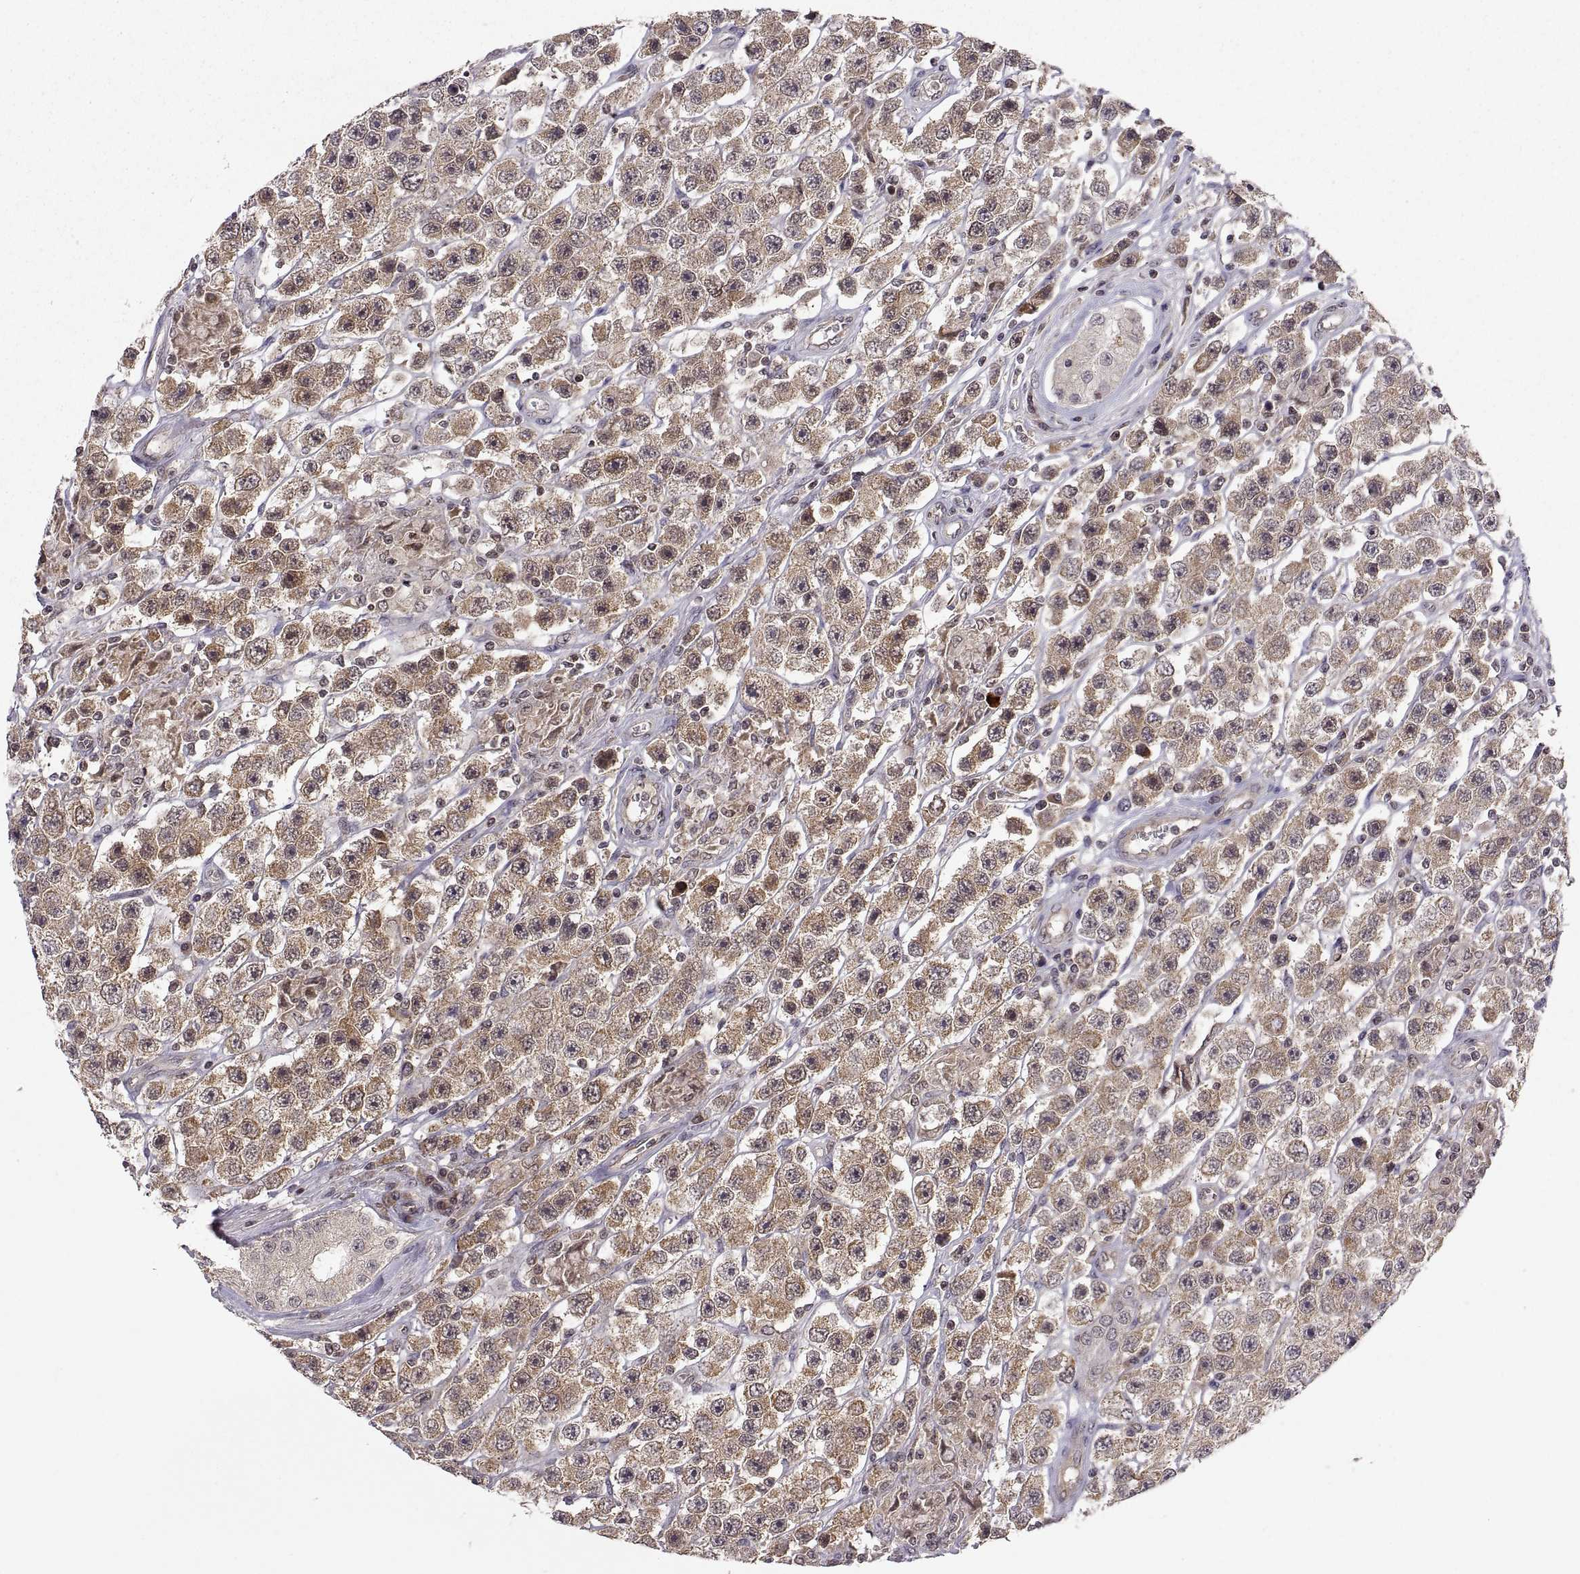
{"staining": {"intensity": "moderate", "quantity": "<25%", "location": "cytoplasmic/membranous"}, "tissue": "testis cancer", "cell_type": "Tumor cells", "image_type": "cancer", "snomed": [{"axis": "morphology", "description": "Seminoma, NOS"}, {"axis": "topography", "description": "Testis"}], "caption": "Testis cancer was stained to show a protein in brown. There is low levels of moderate cytoplasmic/membranous expression in approximately <25% of tumor cells.", "gene": "ABL2", "patient": {"sex": "male", "age": 45}}